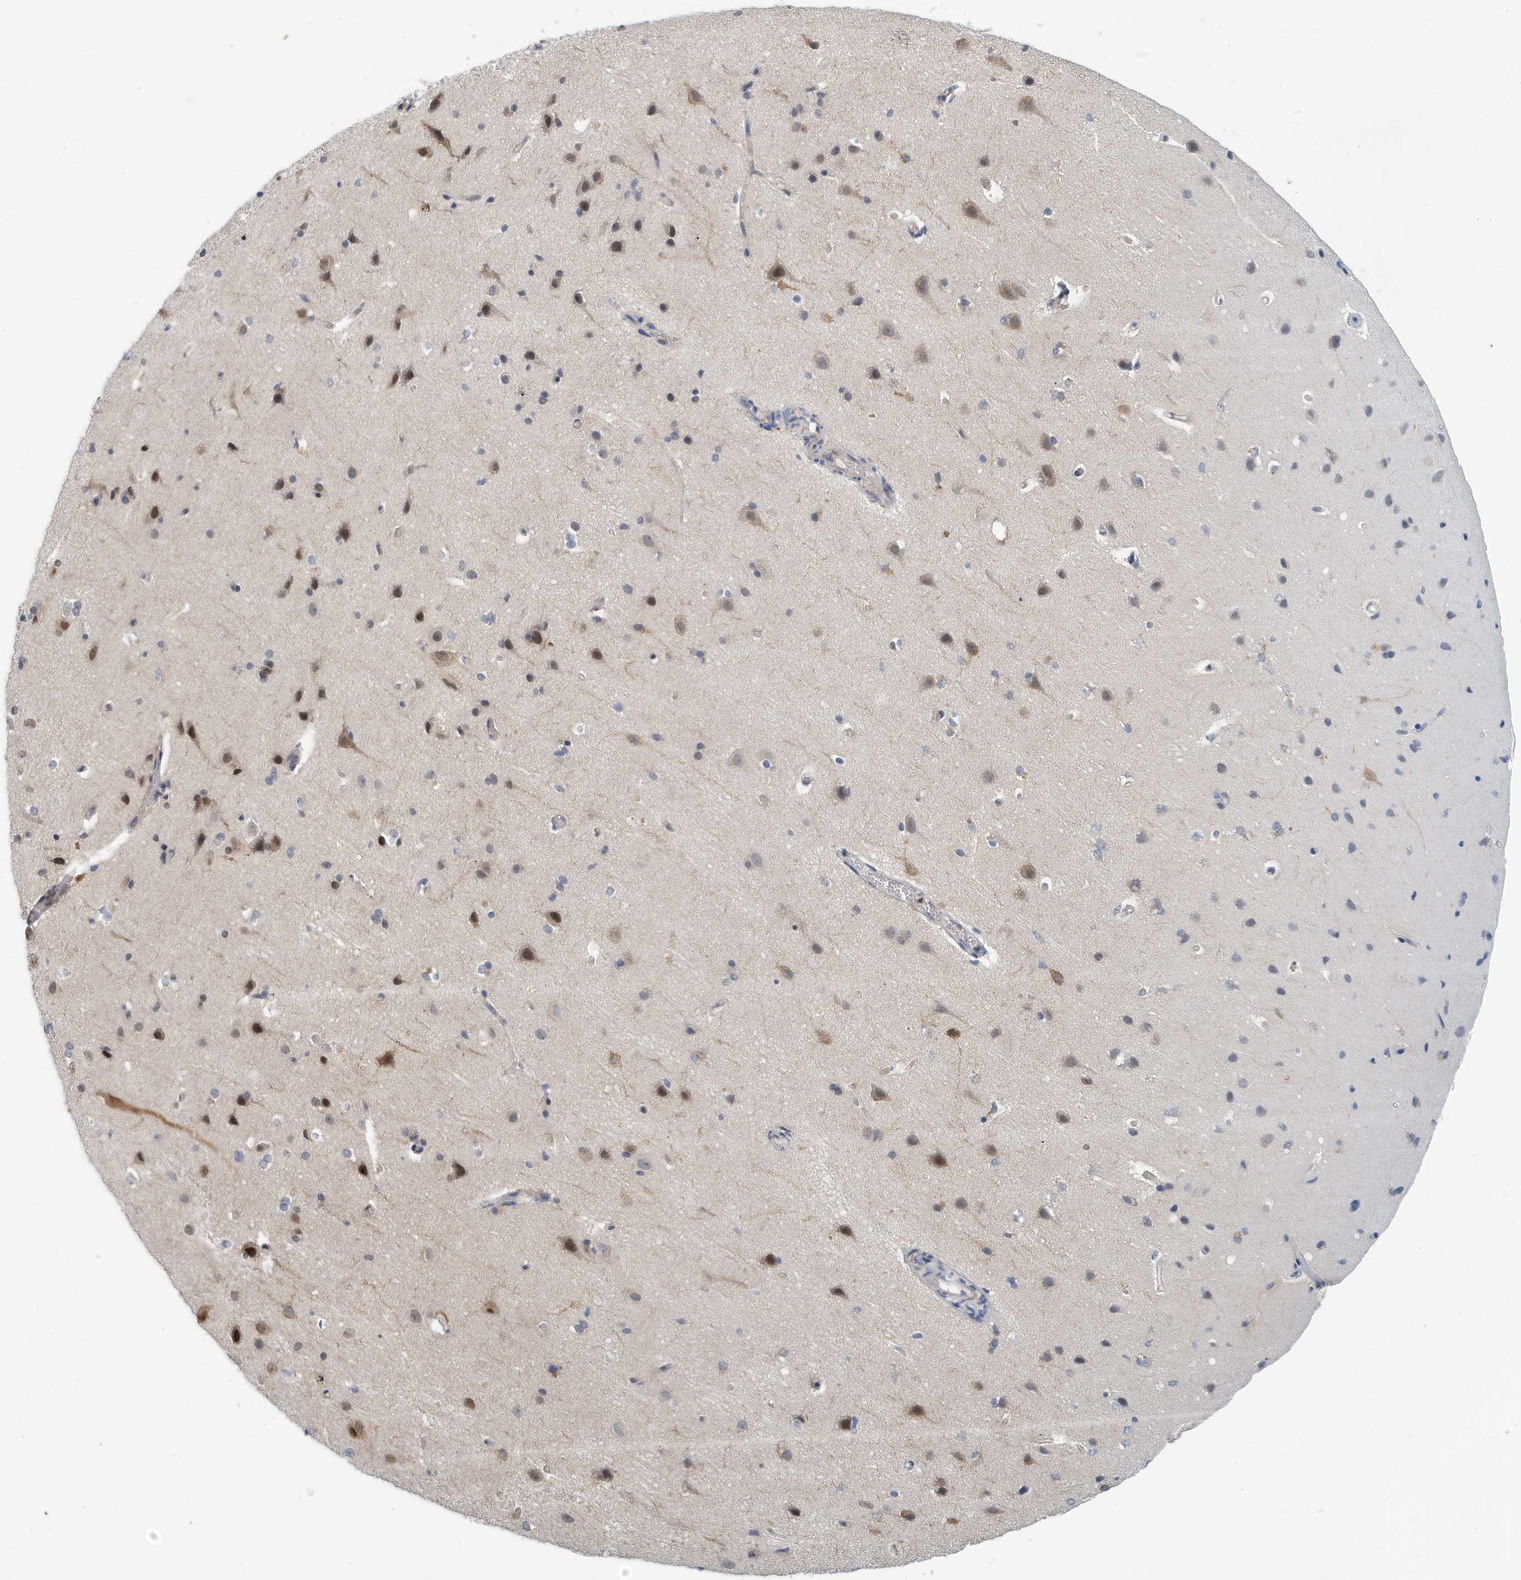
{"staining": {"intensity": "negative", "quantity": "none", "location": "none"}, "tissue": "cerebral cortex", "cell_type": "Endothelial cells", "image_type": "normal", "snomed": [{"axis": "morphology", "description": "Normal tissue, NOS"}, {"axis": "topography", "description": "Cerebral cortex"}], "caption": "Immunohistochemistry histopathology image of normal cerebral cortex: human cerebral cortex stained with DAB (3,3'-diaminobenzidine) demonstrates no significant protein expression in endothelial cells.", "gene": "KIF15", "patient": {"sex": "male", "age": 34}}